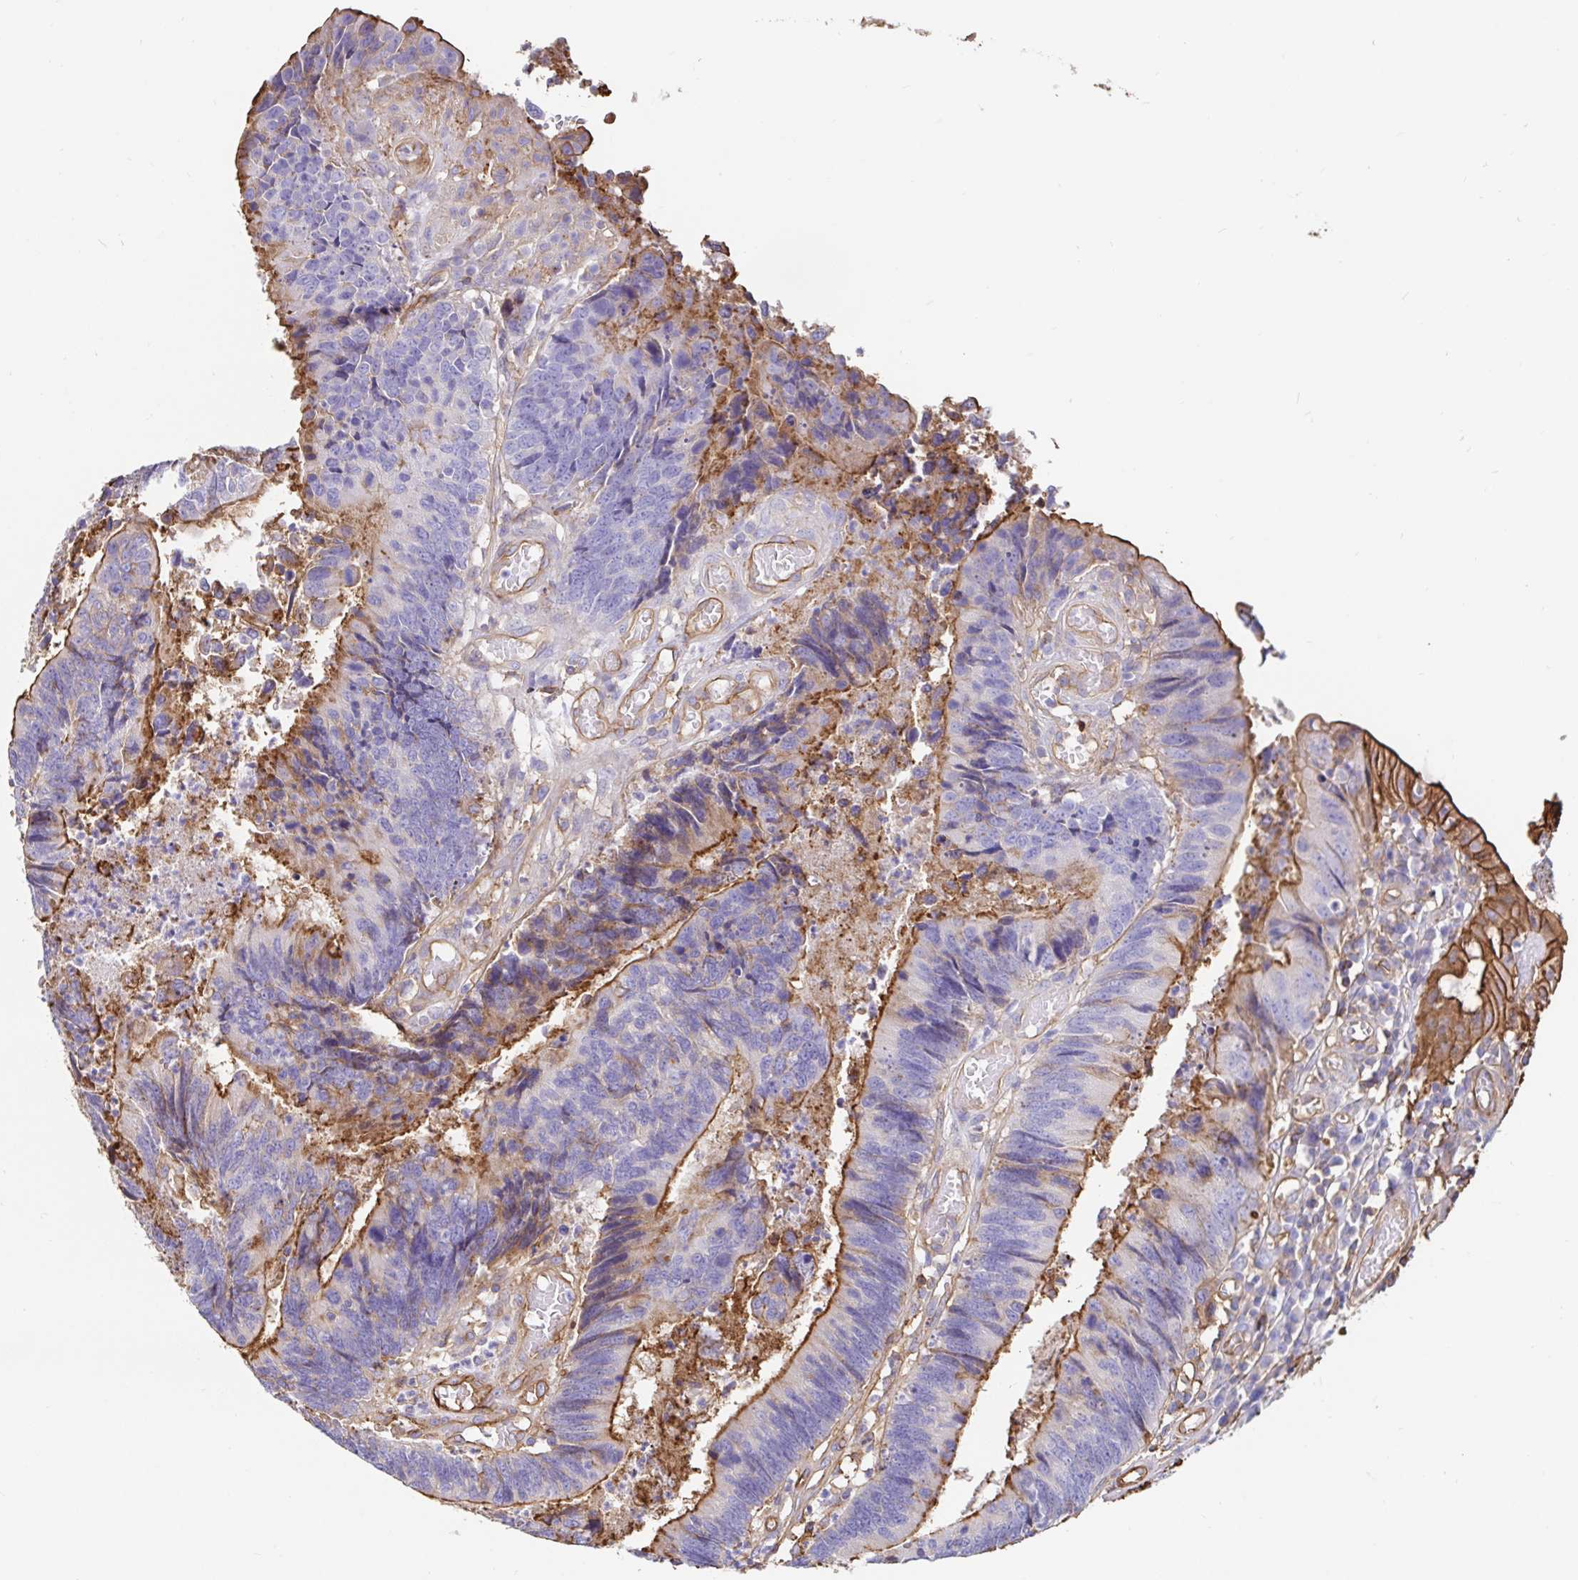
{"staining": {"intensity": "moderate", "quantity": "25%-75%", "location": "cytoplasmic/membranous"}, "tissue": "colorectal cancer", "cell_type": "Tumor cells", "image_type": "cancer", "snomed": [{"axis": "morphology", "description": "Adenocarcinoma, NOS"}, {"axis": "topography", "description": "Colon"}], "caption": "An immunohistochemistry (IHC) photomicrograph of tumor tissue is shown. Protein staining in brown shows moderate cytoplasmic/membranous positivity in colorectal cancer within tumor cells. Using DAB (brown) and hematoxylin (blue) stains, captured at high magnification using brightfield microscopy.", "gene": "ANXA2", "patient": {"sex": "female", "age": 67}}